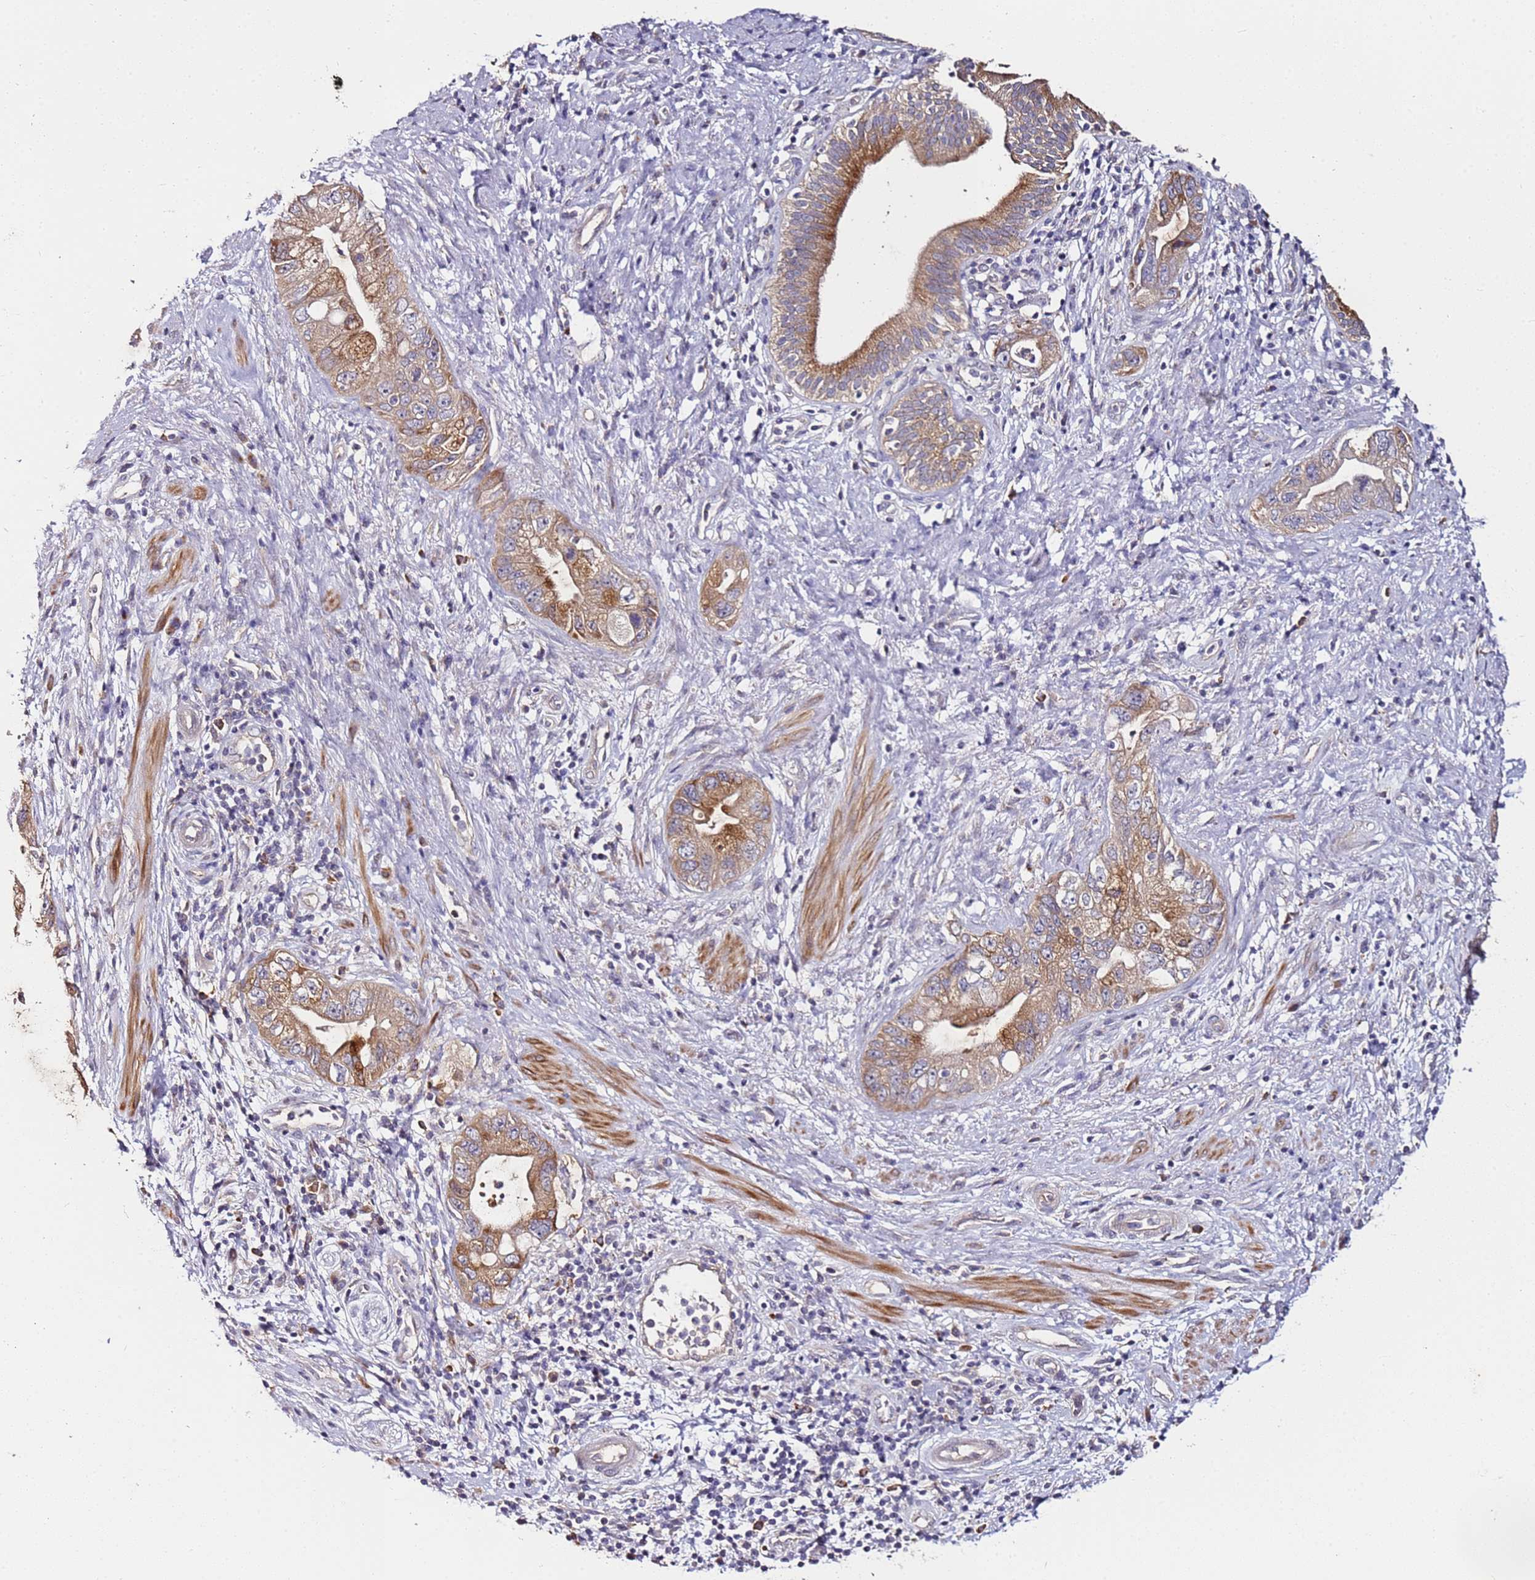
{"staining": {"intensity": "moderate", "quantity": ">75%", "location": "cytoplasmic/membranous"}, "tissue": "pancreatic cancer", "cell_type": "Tumor cells", "image_type": "cancer", "snomed": [{"axis": "morphology", "description": "Adenocarcinoma, NOS"}, {"axis": "topography", "description": "Pancreas"}], "caption": "Pancreatic cancer was stained to show a protein in brown. There is medium levels of moderate cytoplasmic/membranous expression in about >75% of tumor cells.", "gene": "SRRM5", "patient": {"sex": "female", "age": 73}}